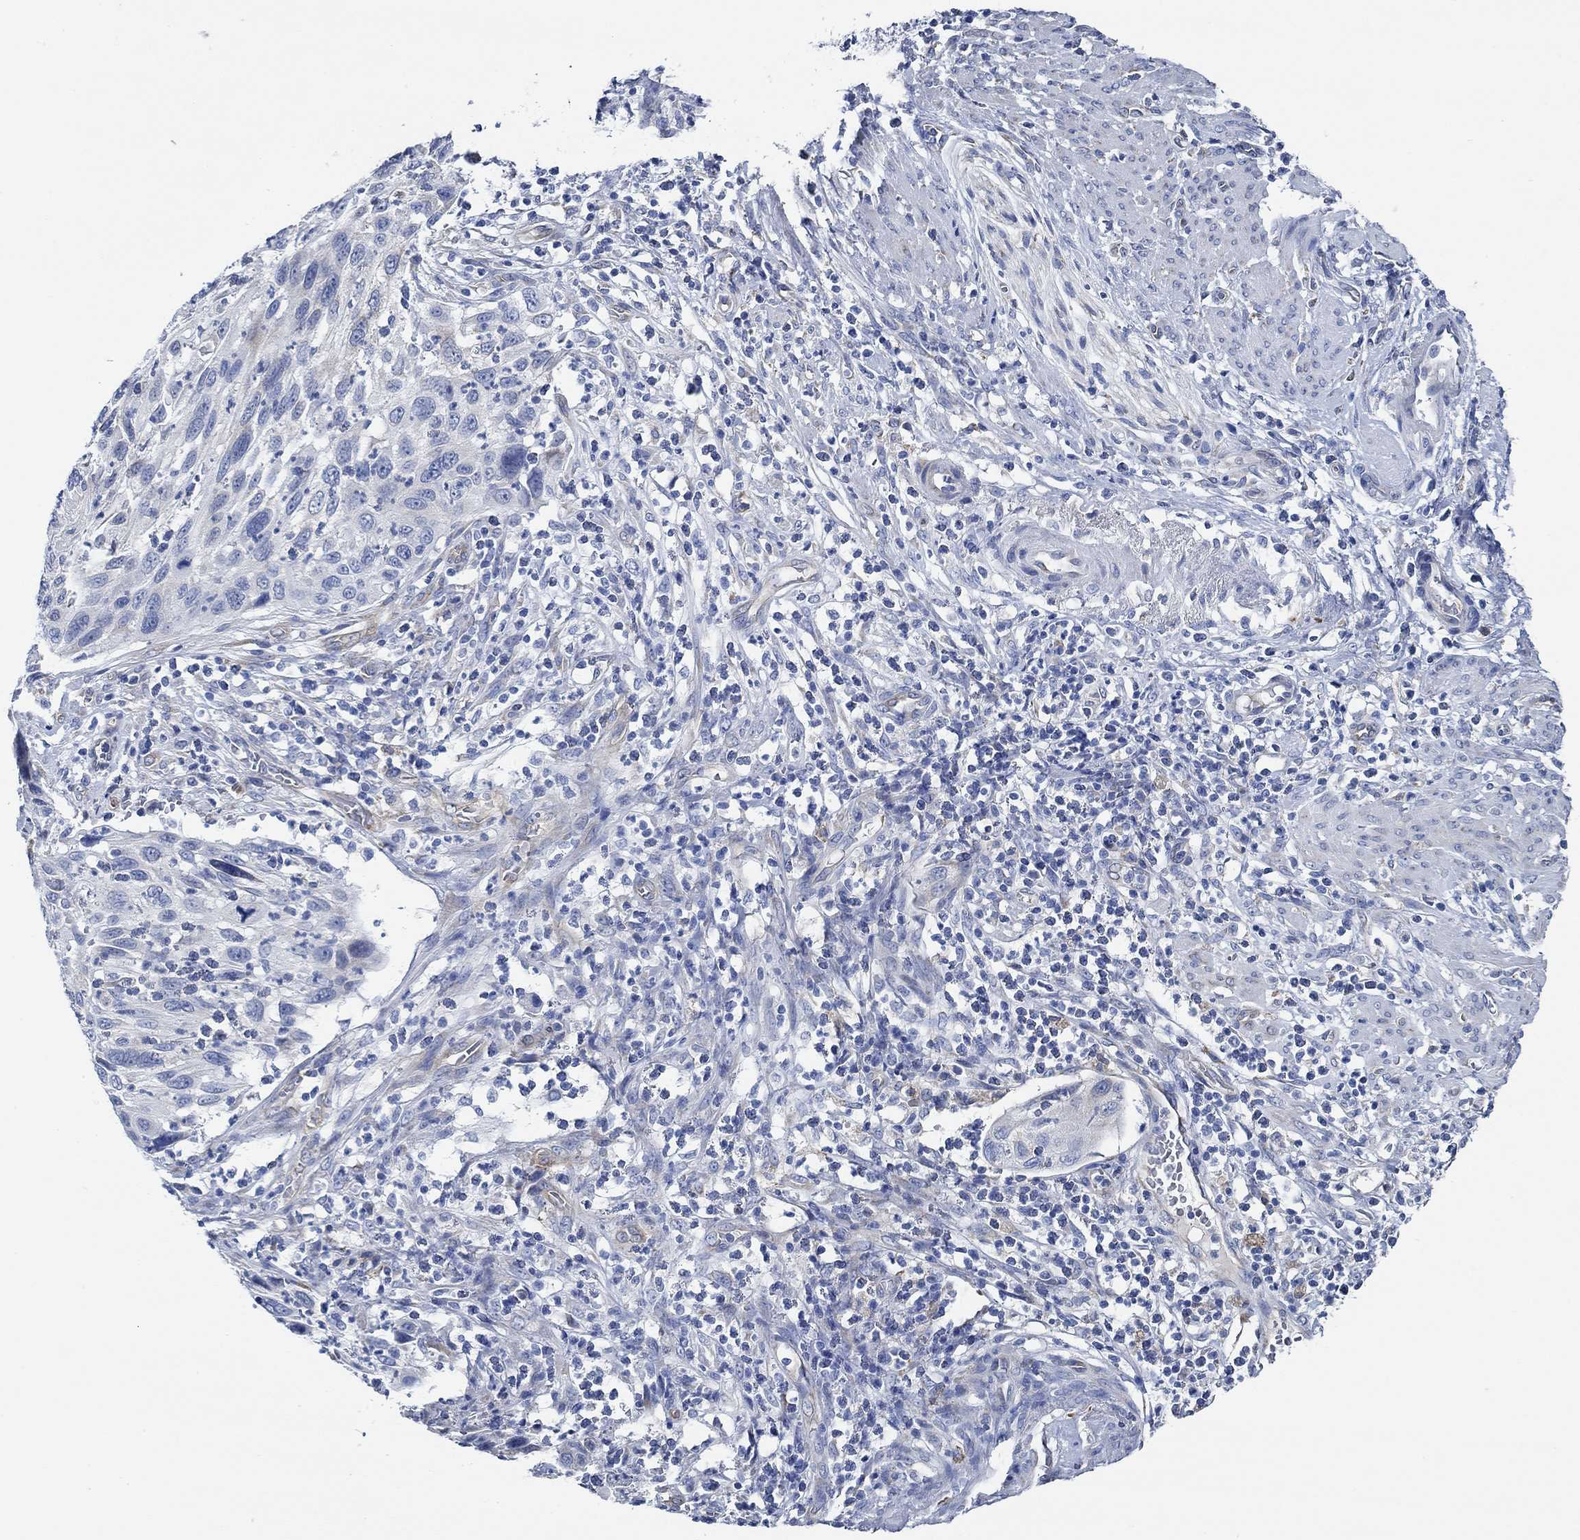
{"staining": {"intensity": "negative", "quantity": "none", "location": "none"}, "tissue": "cervical cancer", "cell_type": "Tumor cells", "image_type": "cancer", "snomed": [{"axis": "morphology", "description": "Squamous cell carcinoma, NOS"}, {"axis": "topography", "description": "Cervix"}], "caption": "High magnification brightfield microscopy of cervical squamous cell carcinoma stained with DAB (3,3'-diaminobenzidine) (brown) and counterstained with hematoxylin (blue): tumor cells show no significant staining.", "gene": "HECW2", "patient": {"sex": "female", "age": 70}}